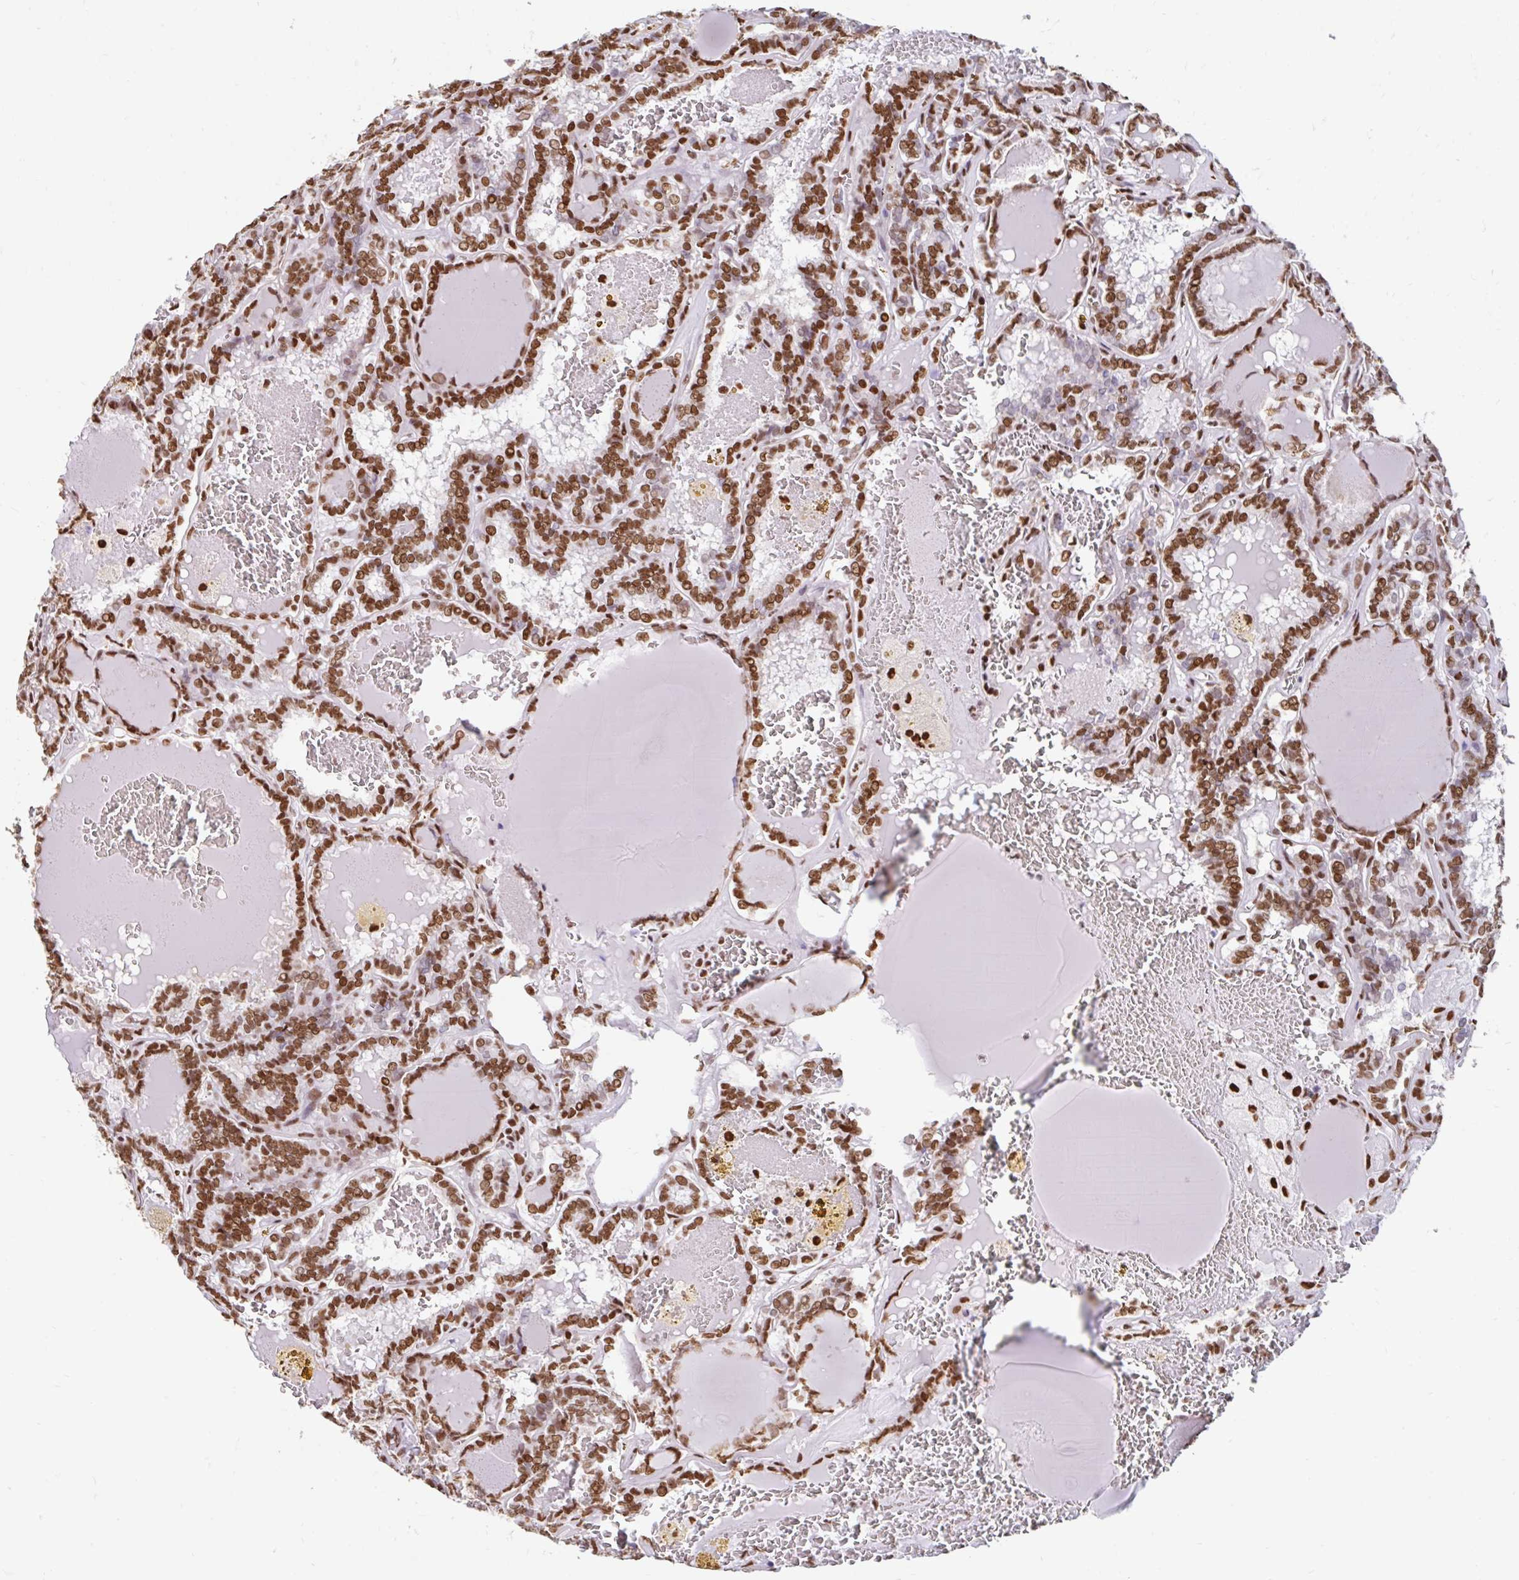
{"staining": {"intensity": "strong", "quantity": ">75%", "location": "nuclear"}, "tissue": "thyroid cancer", "cell_type": "Tumor cells", "image_type": "cancer", "snomed": [{"axis": "morphology", "description": "Papillary adenocarcinoma, NOS"}, {"axis": "topography", "description": "Thyroid gland"}], "caption": "Protein staining reveals strong nuclear staining in approximately >75% of tumor cells in thyroid papillary adenocarcinoma.", "gene": "KHDRBS1", "patient": {"sex": "female", "age": 72}}